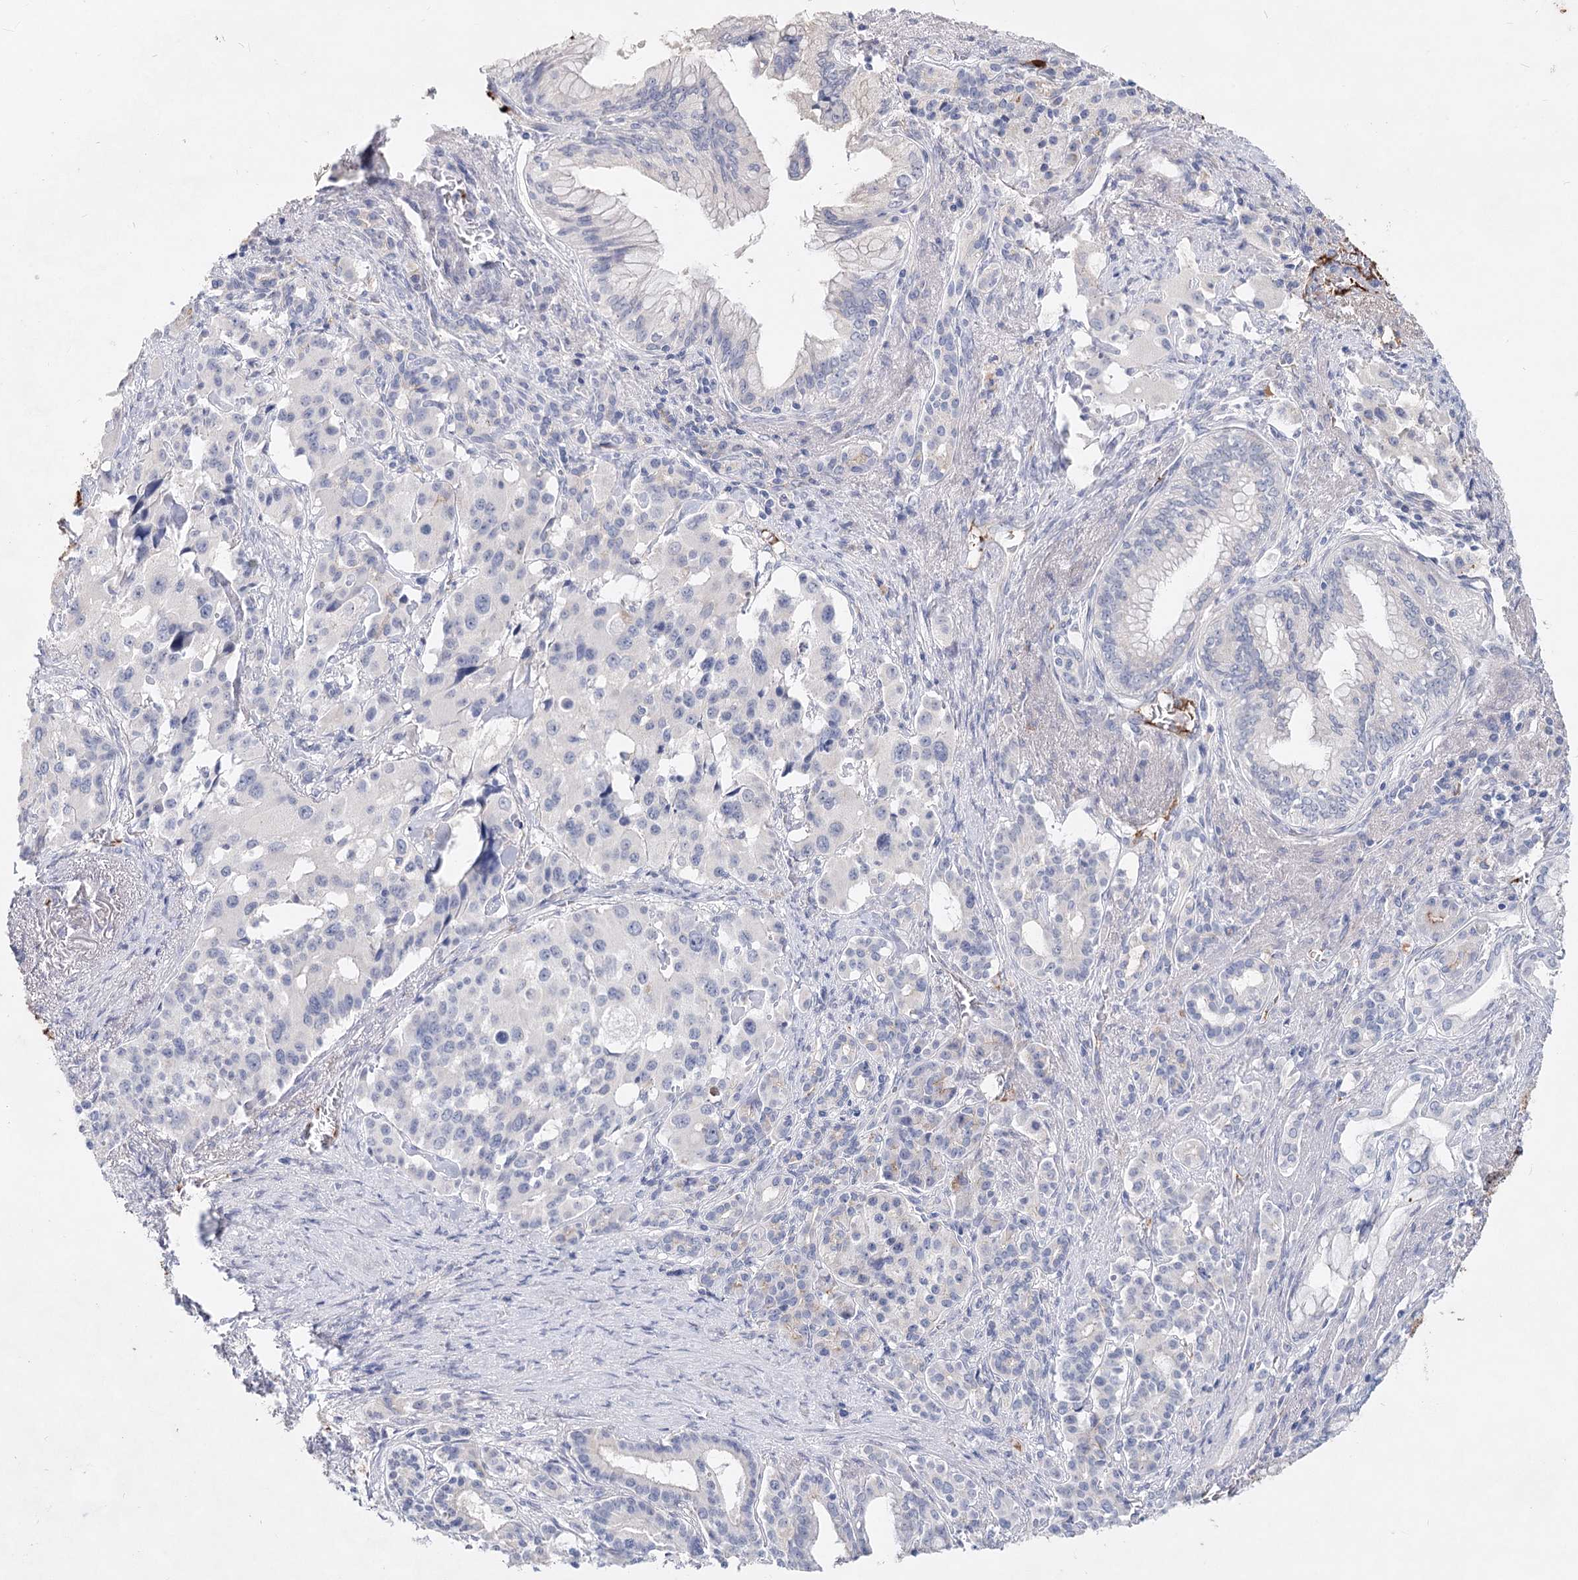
{"staining": {"intensity": "negative", "quantity": "none", "location": "none"}, "tissue": "pancreatic cancer", "cell_type": "Tumor cells", "image_type": "cancer", "snomed": [{"axis": "morphology", "description": "Adenocarcinoma, NOS"}, {"axis": "topography", "description": "Pancreas"}], "caption": "Protein analysis of pancreatic cancer shows no significant expression in tumor cells. (Brightfield microscopy of DAB immunohistochemistry (IHC) at high magnification).", "gene": "TASOR2", "patient": {"sex": "female", "age": 74}}